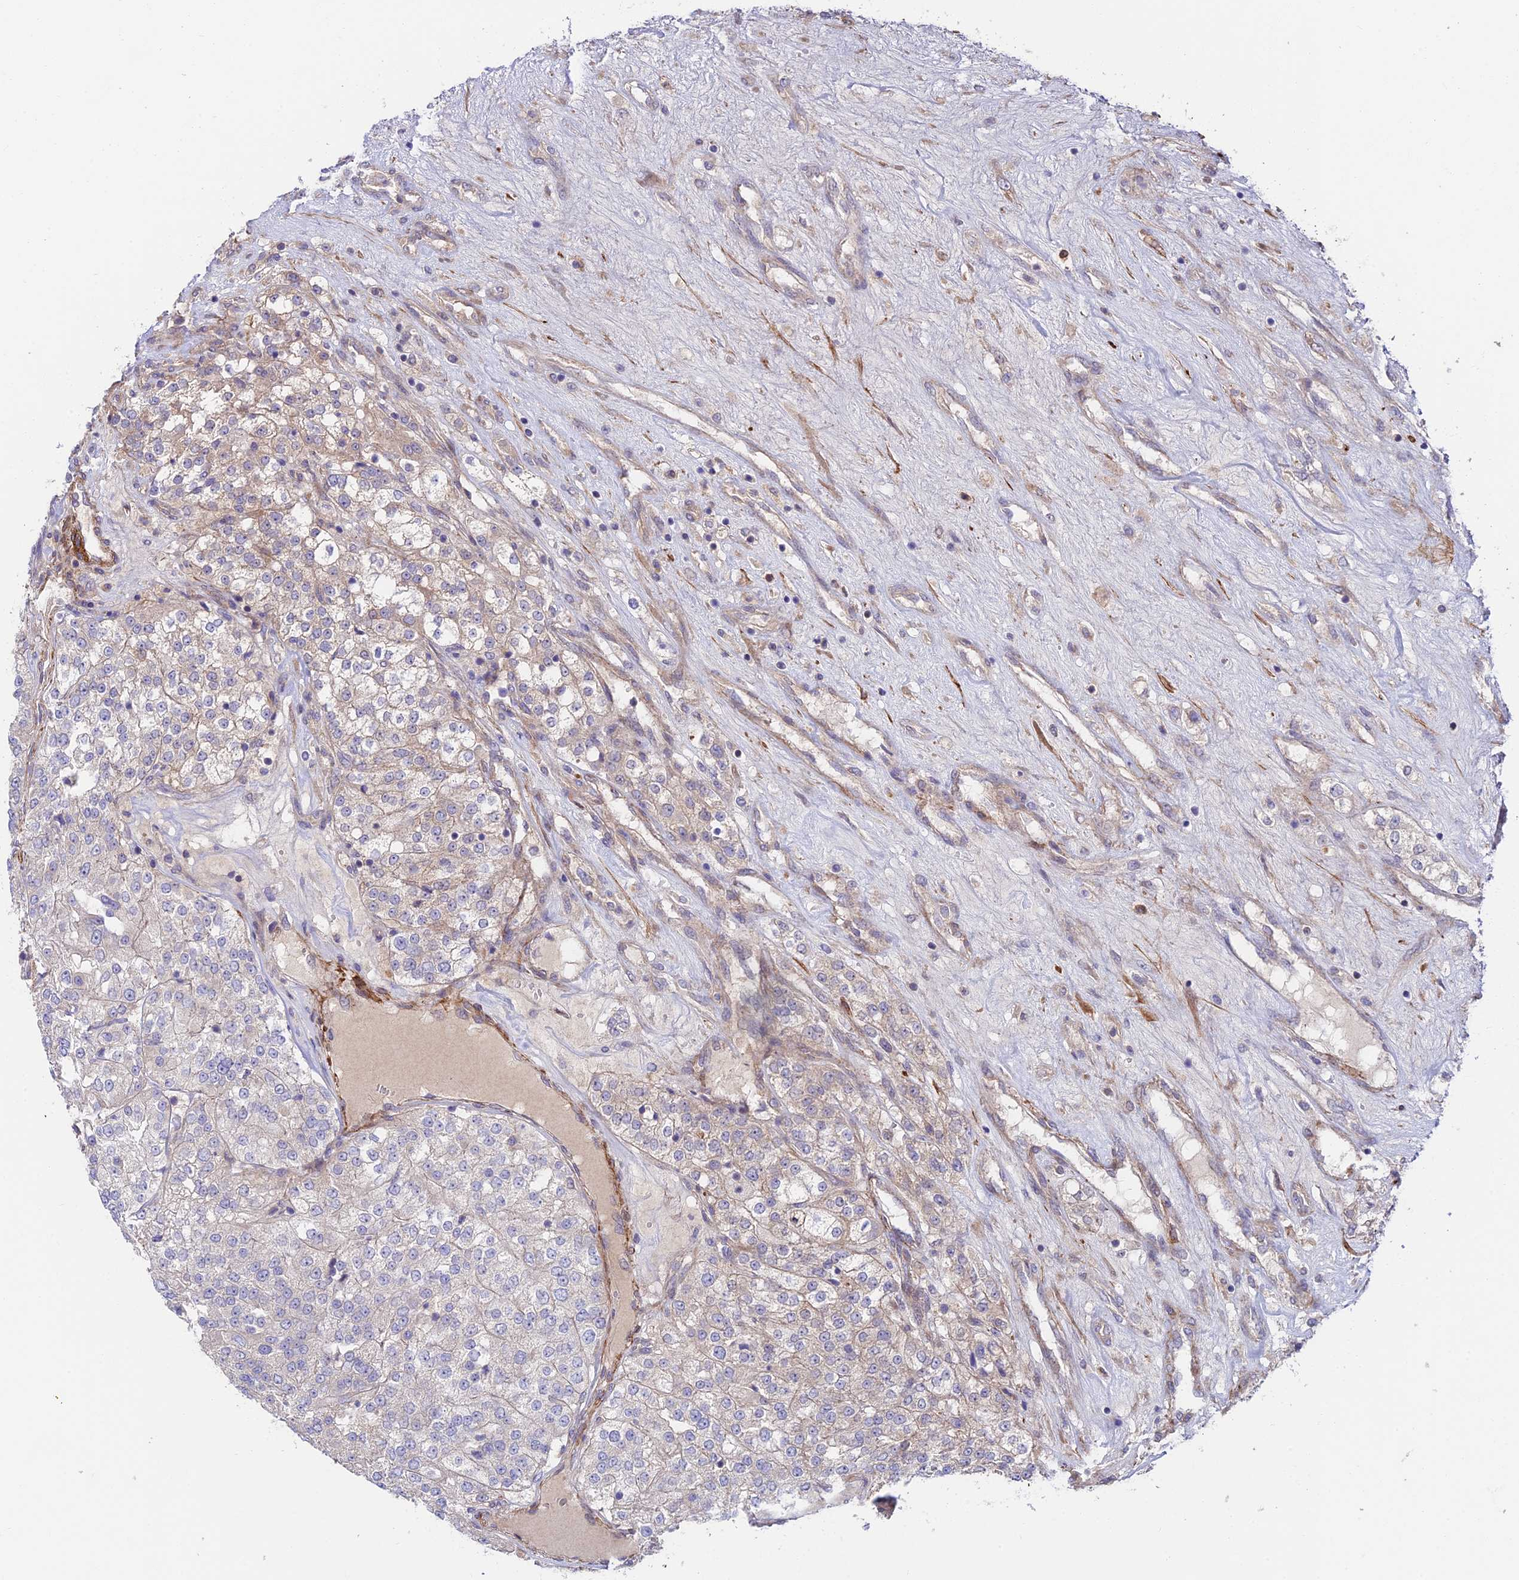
{"staining": {"intensity": "weak", "quantity": "<25%", "location": "cytoplasmic/membranous"}, "tissue": "renal cancer", "cell_type": "Tumor cells", "image_type": "cancer", "snomed": [{"axis": "morphology", "description": "Adenocarcinoma, NOS"}, {"axis": "topography", "description": "Kidney"}], "caption": "The image demonstrates no staining of tumor cells in adenocarcinoma (renal). Nuclei are stained in blue.", "gene": "ANKRD50", "patient": {"sex": "female", "age": 63}}